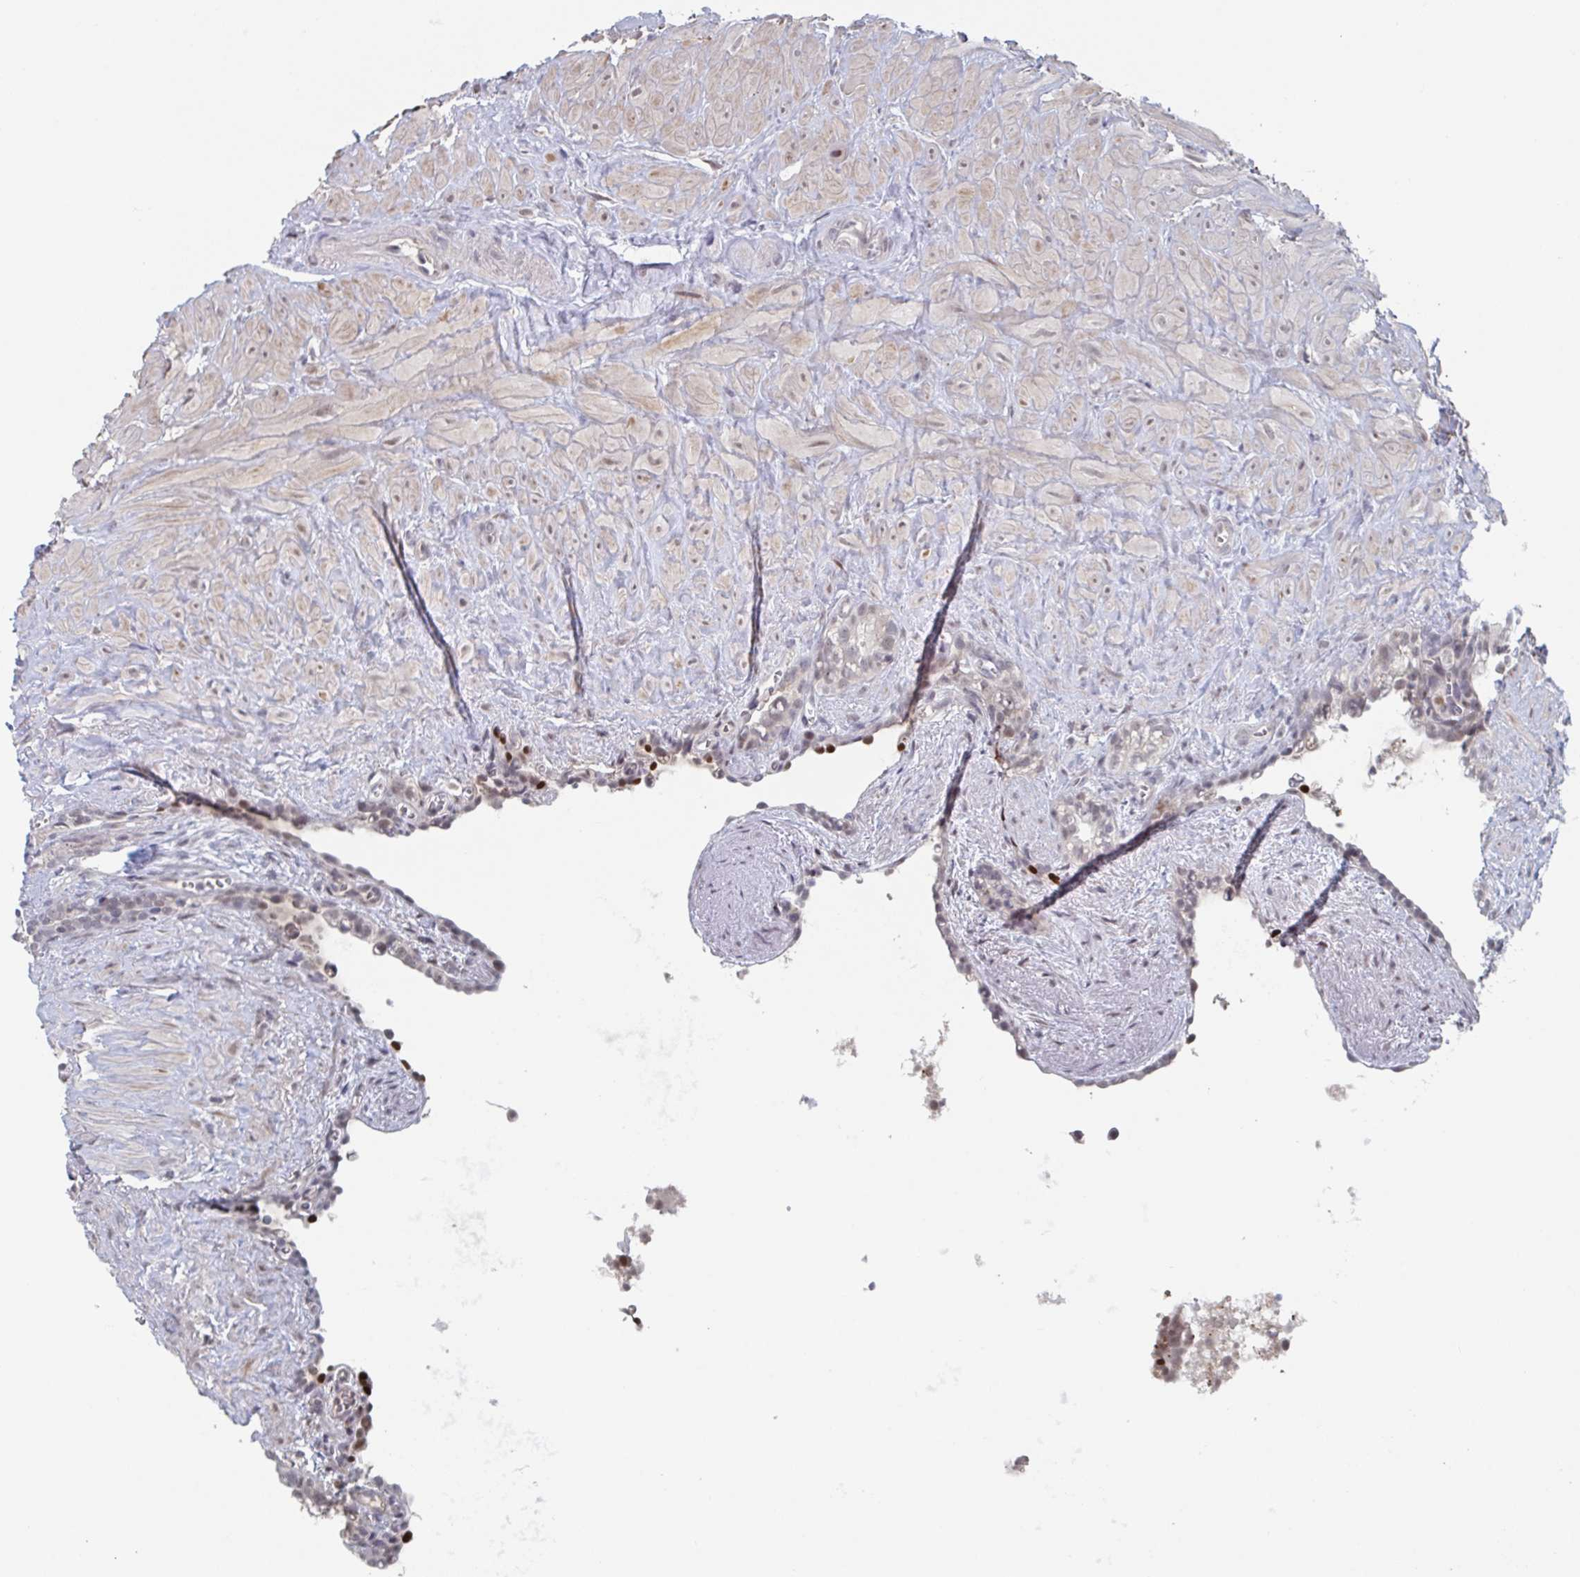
{"staining": {"intensity": "moderate", "quantity": "25%-75%", "location": "nuclear"}, "tissue": "seminal vesicle", "cell_type": "Glandular cells", "image_type": "normal", "snomed": [{"axis": "morphology", "description": "Normal tissue, NOS"}, {"axis": "topography", "description": "Seminal veicle"}], "caption": "Immunohistochemistry (IHC) histopathology image of unremarkable human seminal vesicle stained for a protein (brown), which shows medium levels of moderate nuclear expression in about 25%-75% of glandular cells.", "gene": "RNF212", "patient": {"sex": "male", "age": 76}}